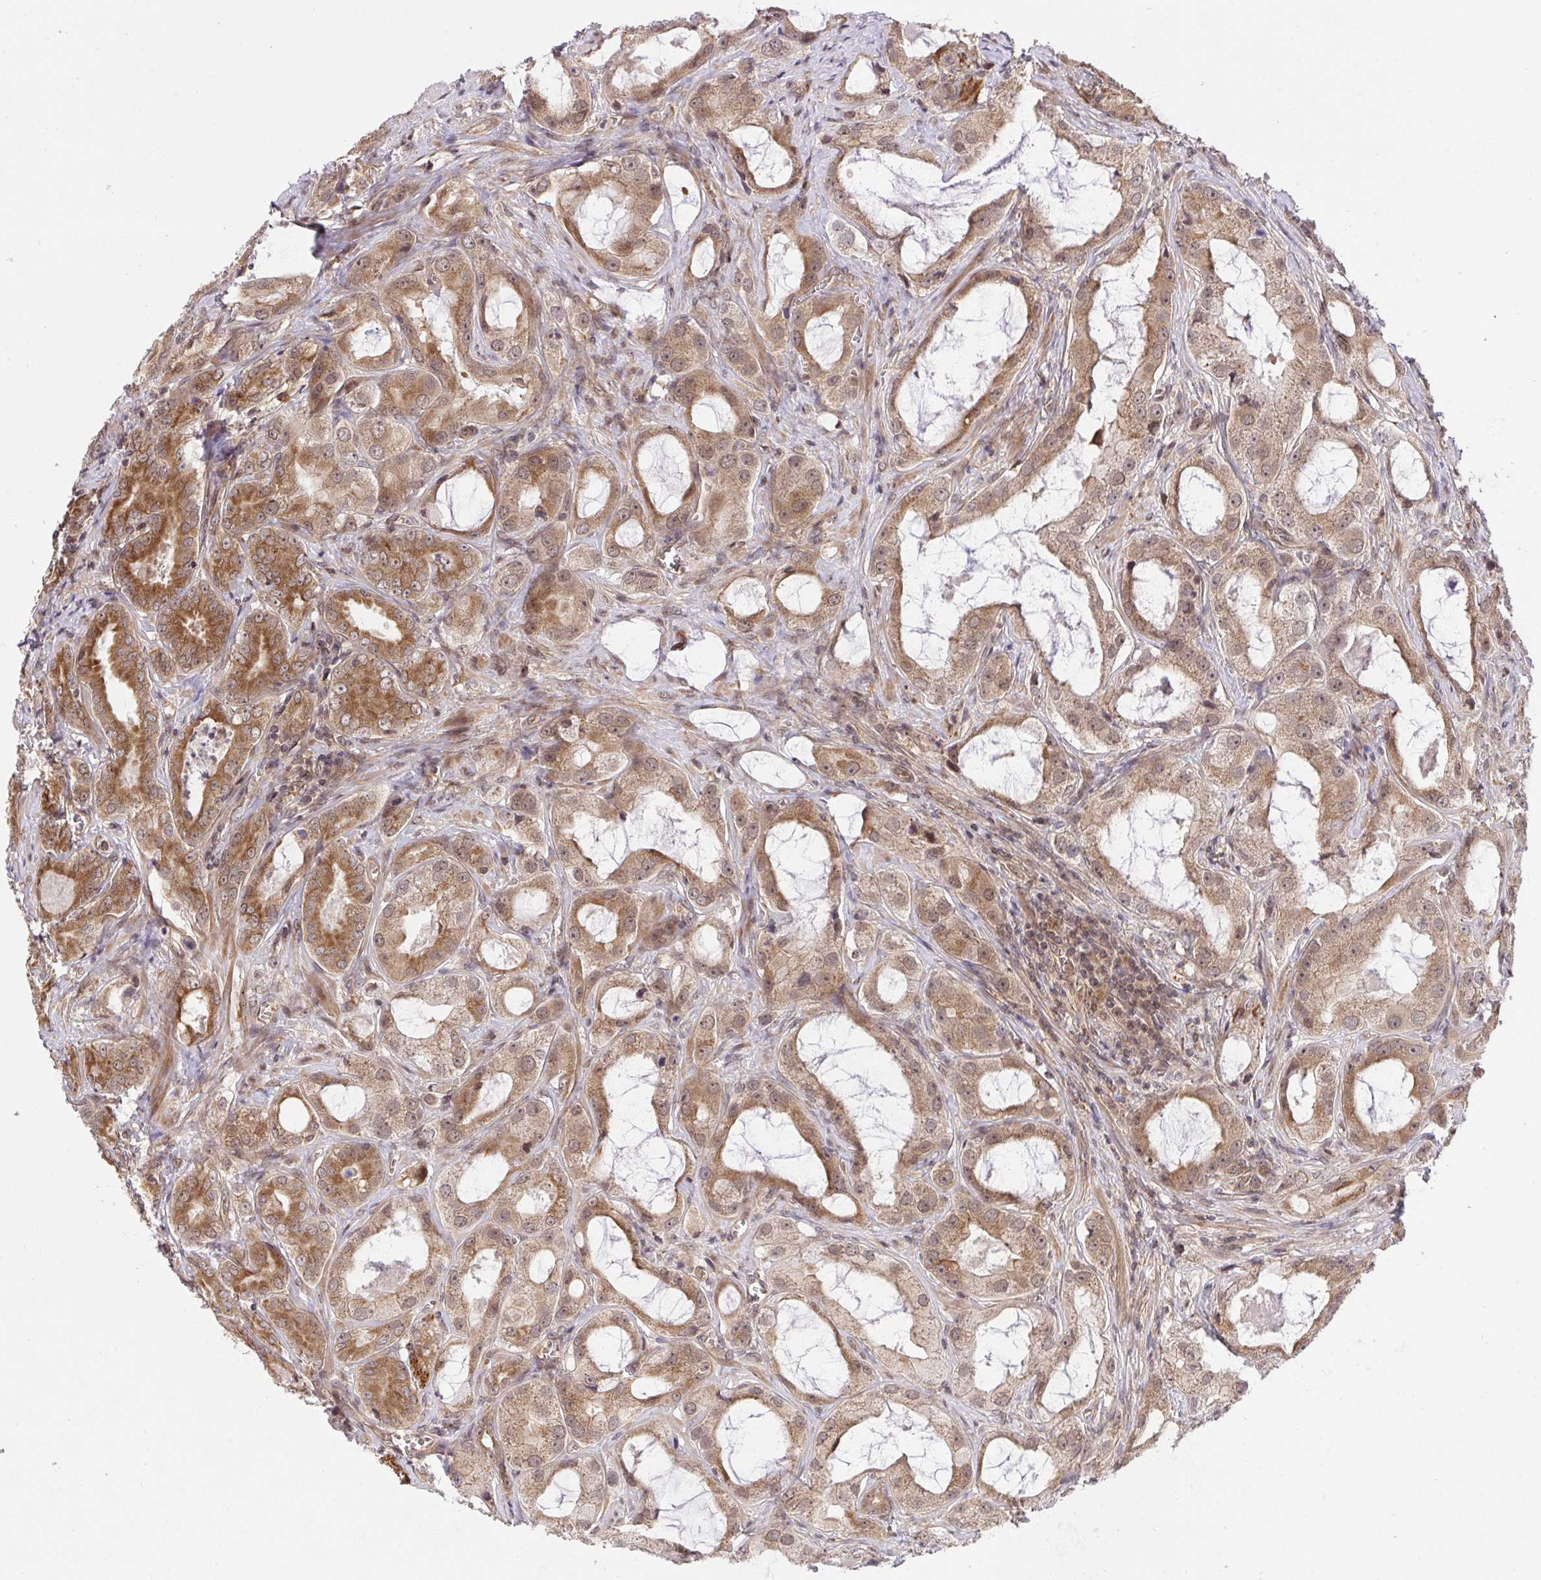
{"staining": {"intensity": "moderate", "quantity": ">75%", "location": "cytoplasmic/membranous"}, "tissue": "prostate cancer", "cell_type": "Tumor cells", "image_type": "cancer", "snomed": [{"axis": "morphology", "description": "Adenocarcinoma, High grade"}, {"axis": "topography", "description": "Prostate"}], "caption": "About >75% of tumor cells in human prostate cancer show moderate cytoplasmic/membranous protein expression as visualized by brown immunohistochemical staining.", "gene": "ERI1", "patient": {"sex": "male", "age": 64}}